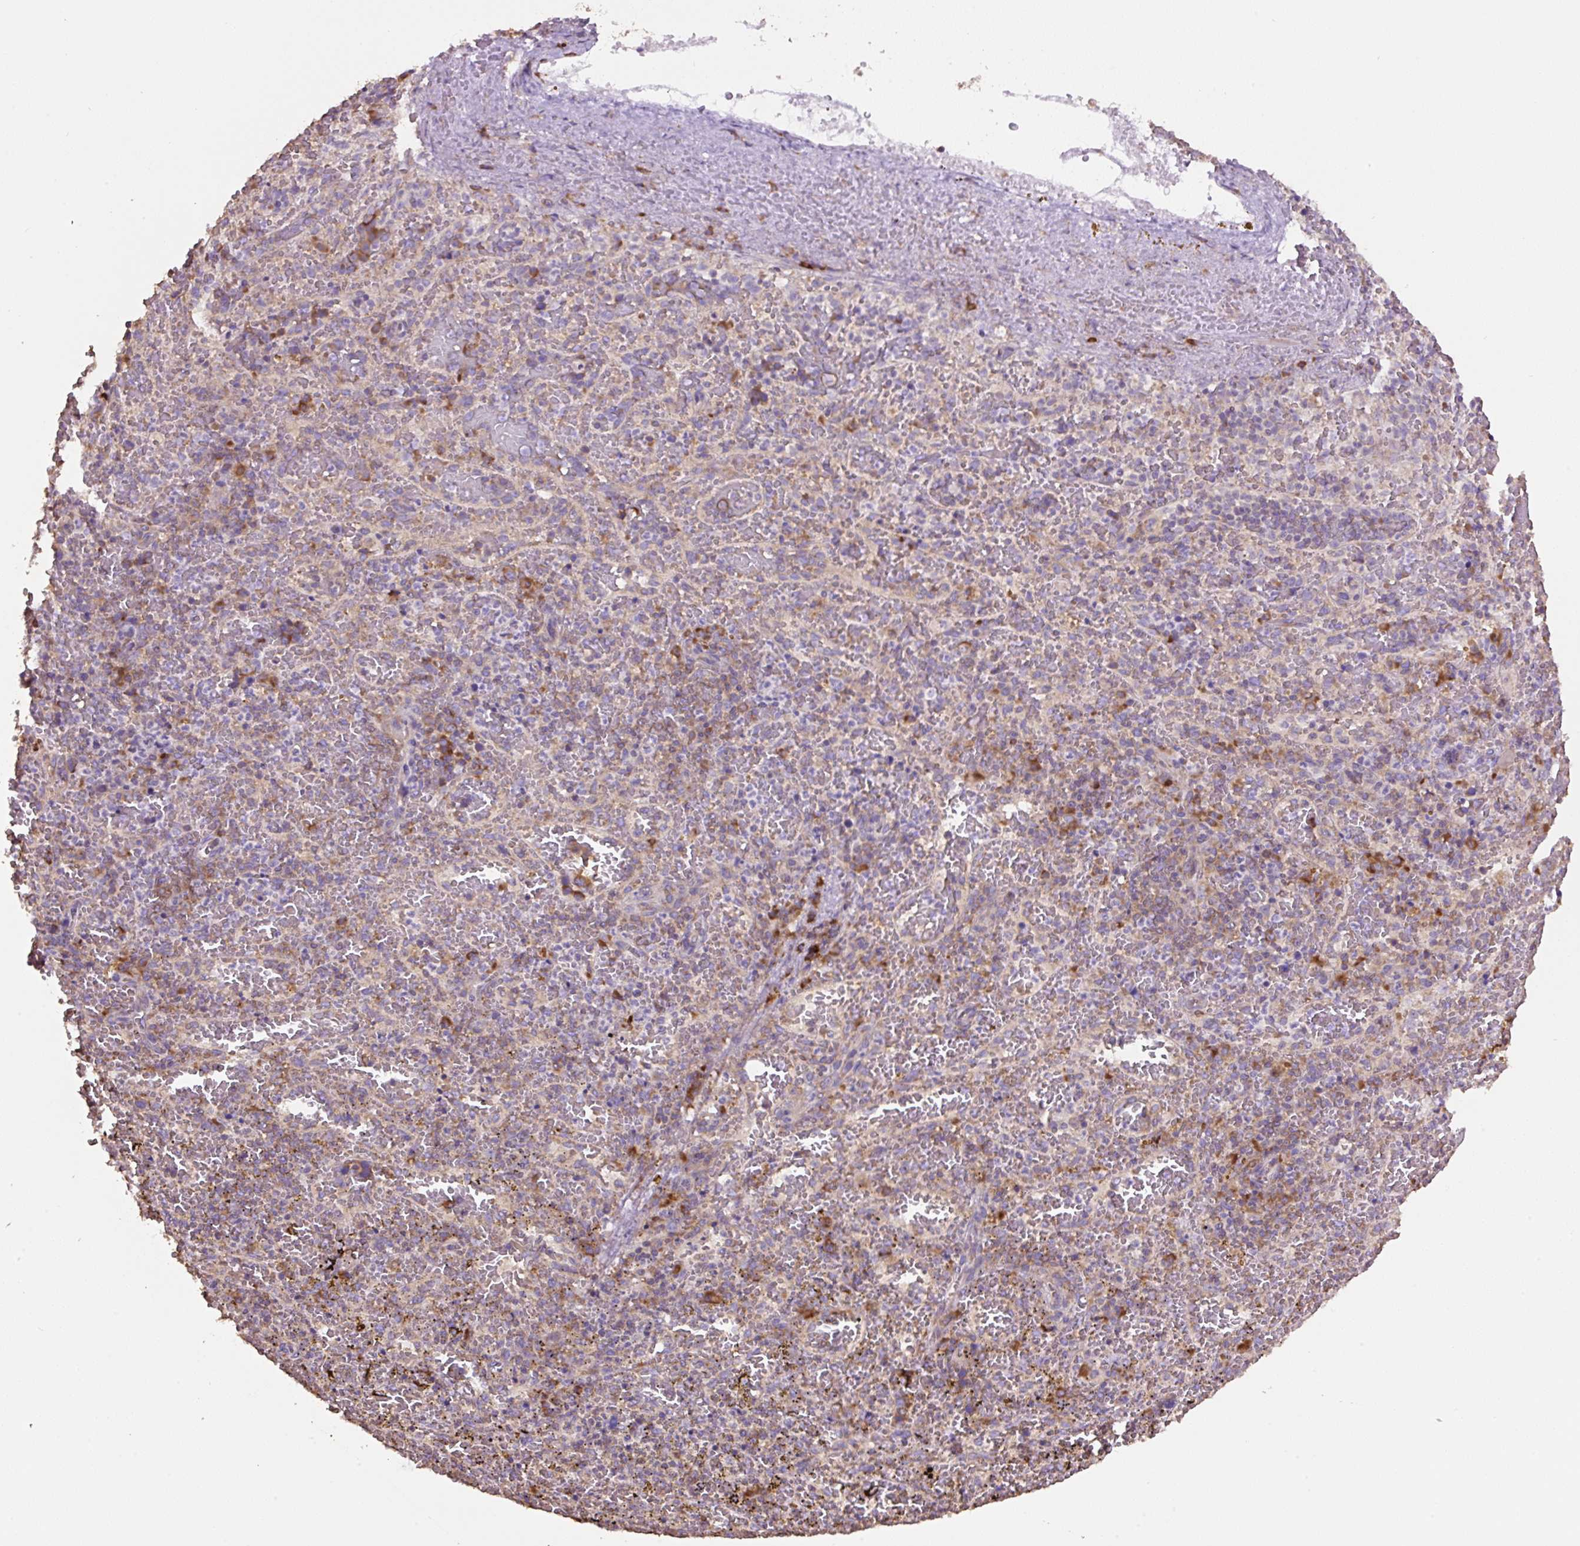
{"staining": {"intensity": "moderate", "quantity": "<25%", "location": "cytoplasmic/membranous"}, "tissue": "spleen", "cell_type": "Cells in red pulp", "image_type": "normal", "snomed": [{"axis": "morphology", "description": "Normal tissue, NOS"}, {"axis": "topography", "description": "Spleen"}], "caption": "A high-resolution micrograph shows IHC staining of benign spleen, which shows moderate cytoplasmic/membranous expression in about <25% of cells in red pulp. (Stains: DAB in brown, nuclei in blue, Microscopy: brightfield microscopy at high magnification).", "gene": "RPS23", "patient": {"sex": "female", "age": 50}}